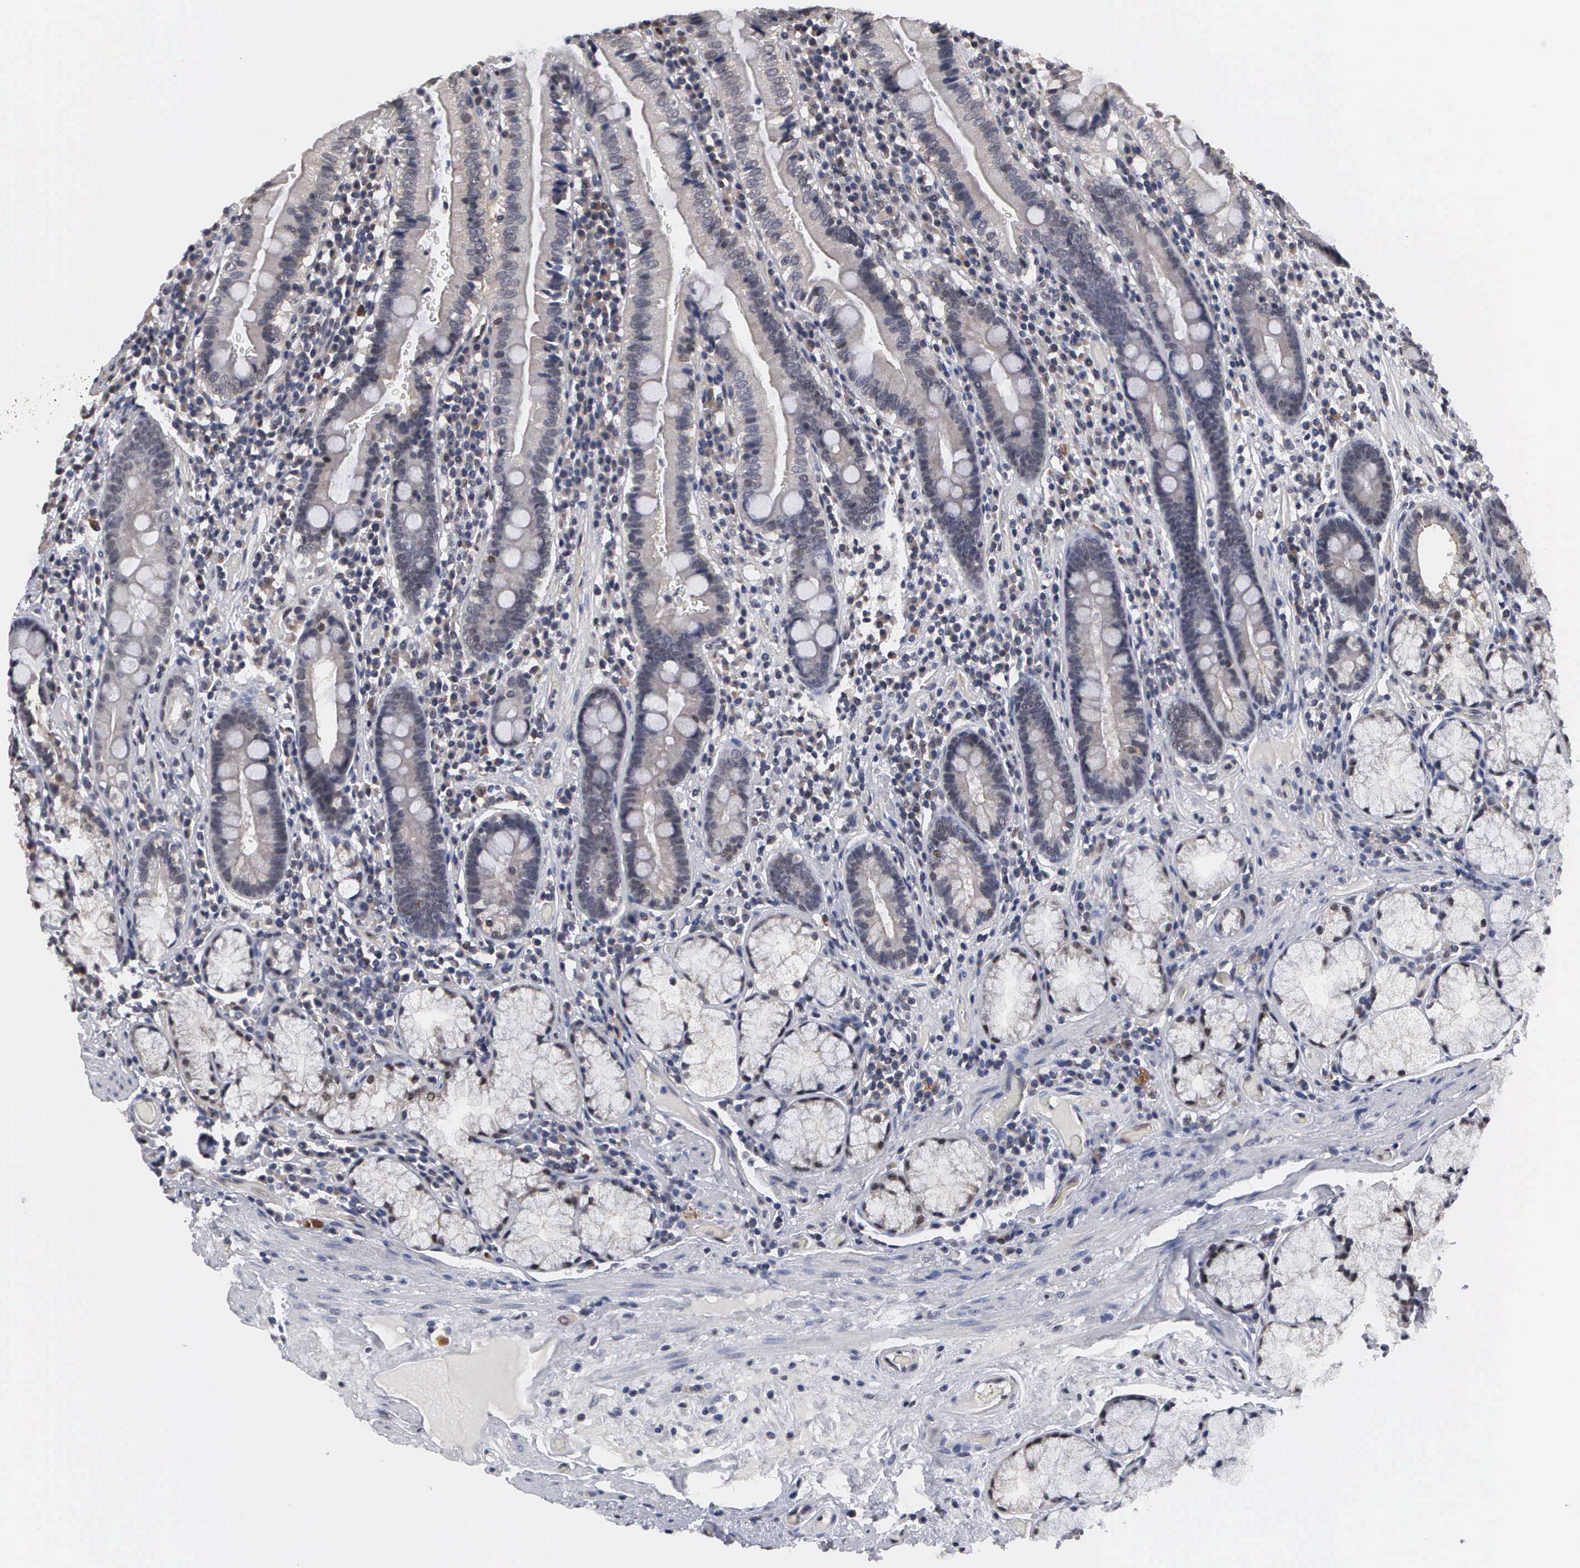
{"staining": {"intensity": "negative", "quantity": "none", "location": "none"}, "tissue": "duodenum", "cell_type": "Glandular cells", "image_type": "normal", "snomed": [{"axis": "morphology", "description": "Normal tissue, NOS"}, {"axis": "topography", "description": "Stomach, lower"}, {"axis": "topography", "description": "Duodenum"}], "caption": "This is an immunohistochemistry (IHC) micrograph of benign human duodenum. There is no expression in glandular cells.", "gene": "ZBTB33", "patient": {"sex": "male", "age": 84}}